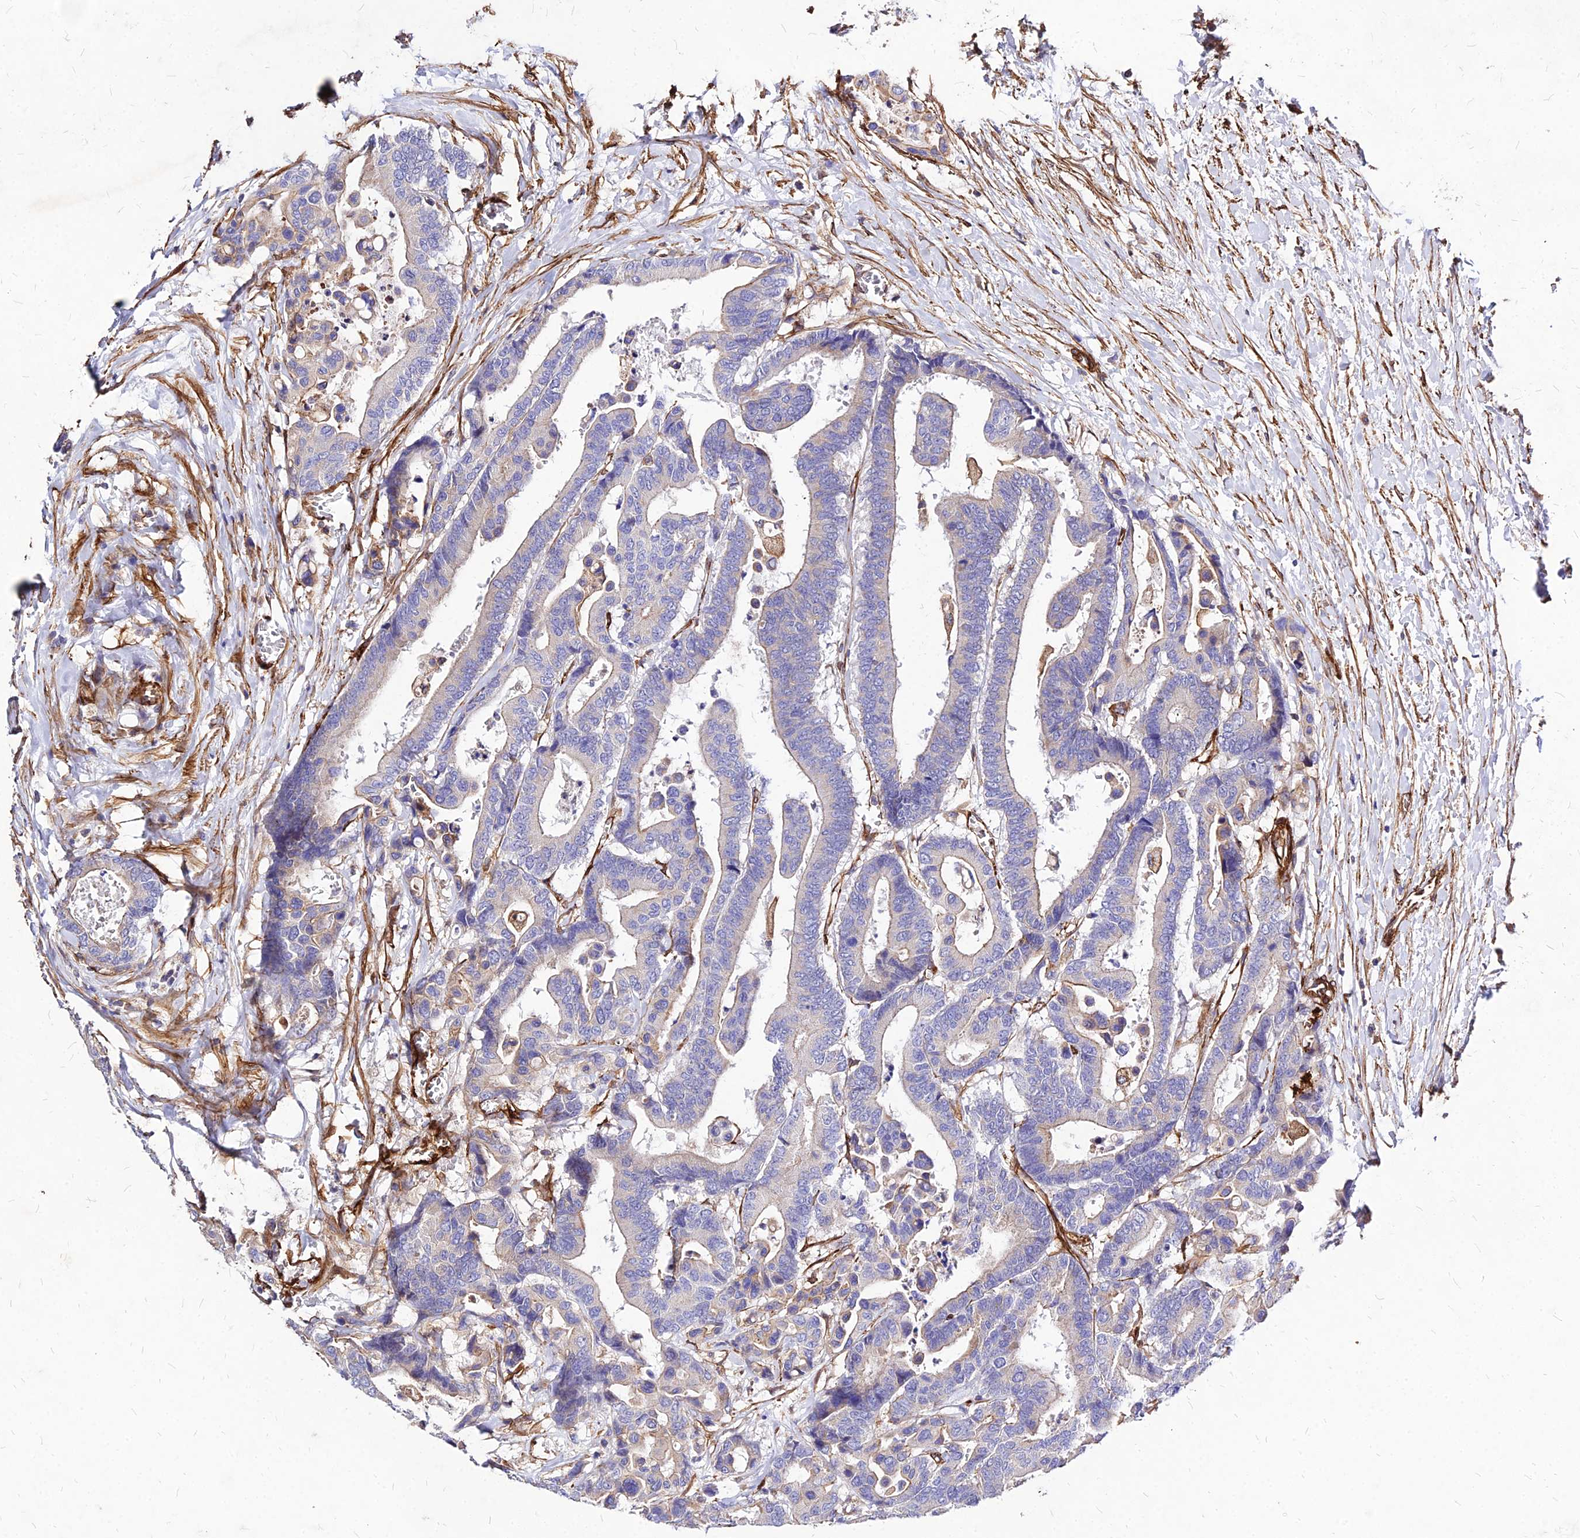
{"staining": {"intensity": "weak", "quantity": "<25%", "location": "cytoplasmic/membranous"}, "tissue": "colorectal cancer", "cell_type": "Tumor cells", "image_type": "cancer", "snomed": [{"axis": "morphology", "description": "Normal tissue, NOS"}, {"axis": "morphology", "description": "Adenocarcinoma, NOS"}, {"axis": "topography", "description": "Colon"}], "caption": "High magnification brightfield microscopy of adenocarcinoma (colorectal) stained with DAB (3,3'-diaminobenzidine) (brown) and counterstained with hematoxylin (blue): tumor cells show no significant expression.", "gene": "EFCC1", "patient": {"sex": "male", "age": 82}}